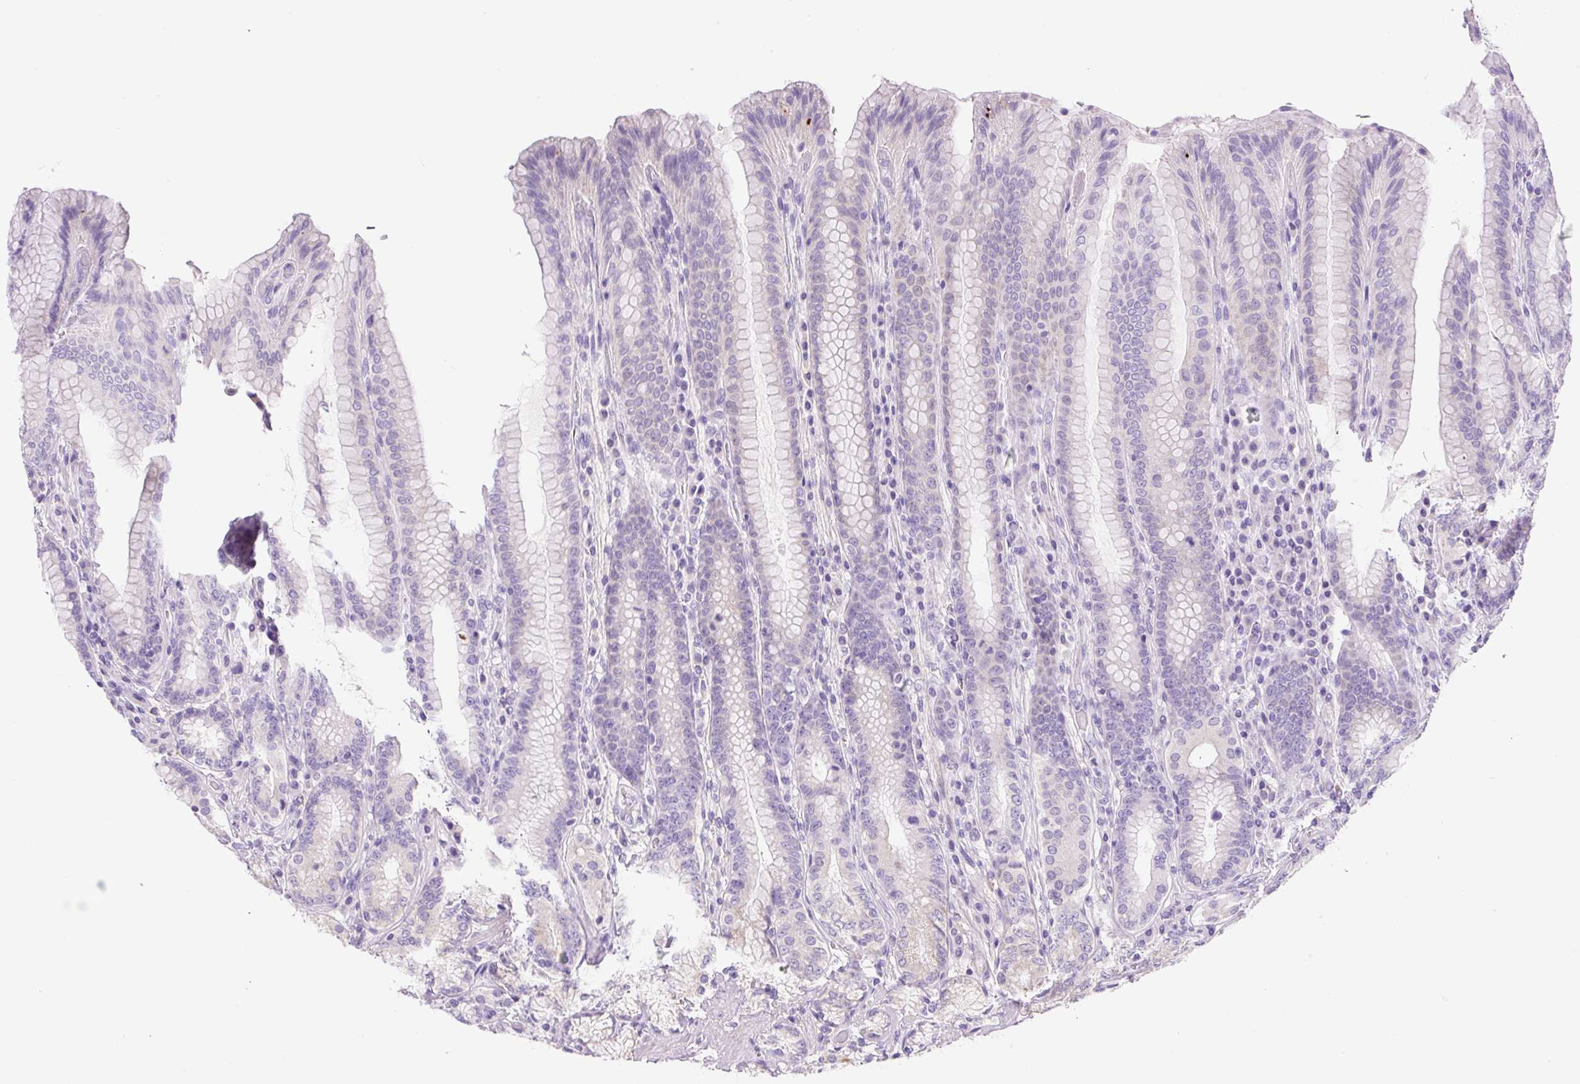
{"staining": {"intensity": "strong", "quantity": "<25%", "location": "cytoplasmic/membranous"}, "tissue": "stomach", "cell_type": "Glandular cells", "image_type": "normal", "snomed": [{"axis": "morphology", "description": "Normal tissue, NOS"}, {"axis": "topography", "description": "Stomach, upper"}, {"axis": "topography", "description": "Stomach, lower"}], "caption": "A high-resolution histopathology image shows immunohistochemistry (IHC) staining of normal stomach, which demonstrates strong cytoplasmic/membranous positivity in about <25% of glandular cells.", "gene": "NDST3", "patient": {"sex": "female", "age": 76}}